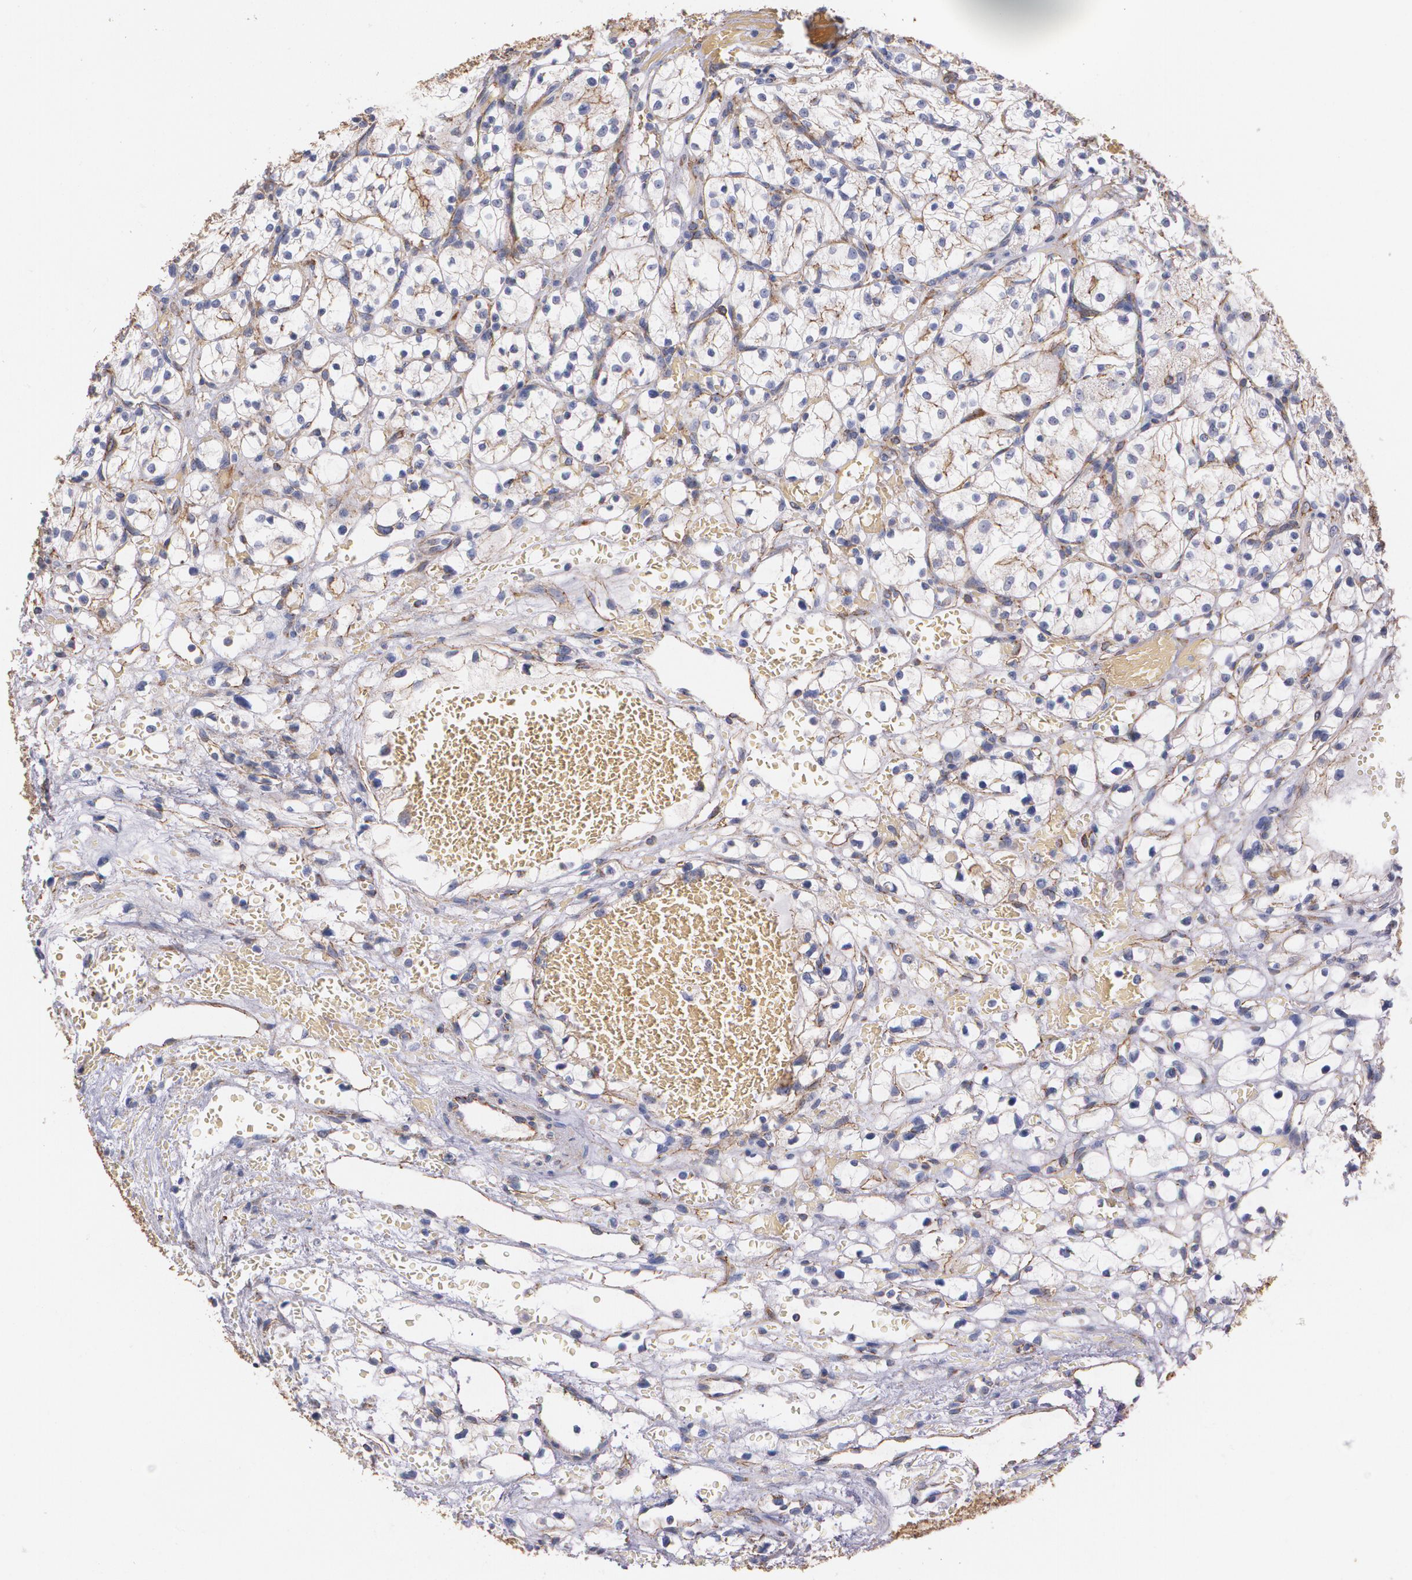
{"staining": {"intensity": "weak", "quantity": ">75%", "location": "cytoplasmic/membranous"}, "tissue": "renal cancer", "cell_type": "Tumor cells", "image_type": "cancer", "snomed": [{"axis": "morphology", "description": "Adenocarcinoma, NOS"}, {"axis": "topography", "description": "Kidney"}], "caption": "A micrograph of renal cancer (adenocarcinoma) stained for a protein shows weak cytoplasmic/membranous brown staining in tumor cells.", "gene": "TJP1", "patient": {"sex": "female", "age": 60}}